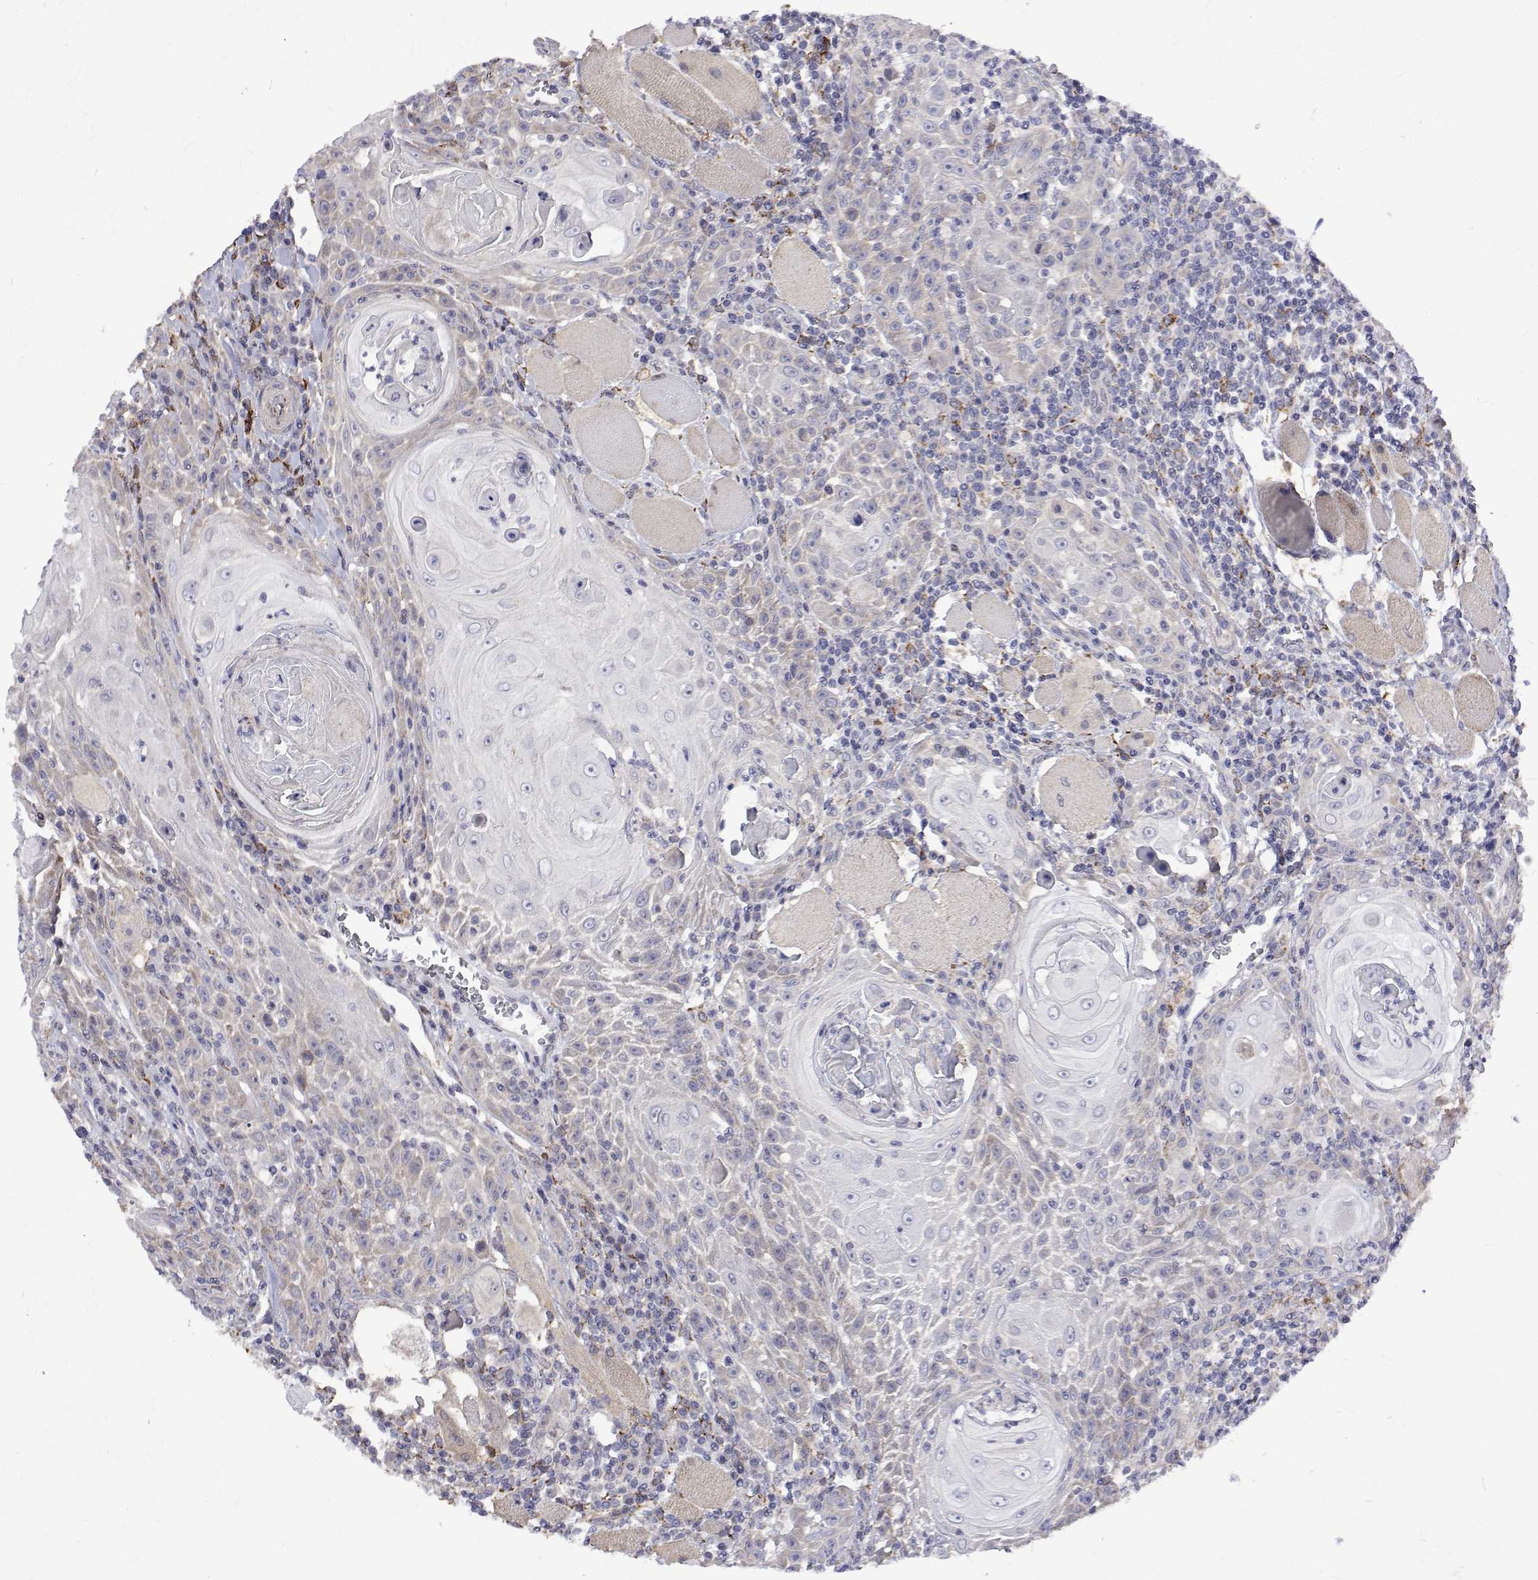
{"staining": {"intensity": "weak", "quantity": "25%-75%", "location": "cytoplasmic/membranous"}, "tissue": "head and neck cancer", "cell_type": "Tumor cells", "image_type": "cancer", "snomed": [{"axis": "morphology", "description": "Squamous cell carcinoma, NOS"}, {"axis": "topography", "description": "Head-Neck"}], "caption": "An image showing weak cytoplasmic/membranous positivity in about 25%-75% of tumor cells in squamous cell carcinoma (head and neck), as visualized by brown immunohistochemical staining.", "gene": "PADI1", "patient": {"sex": "male", "age": 52}}